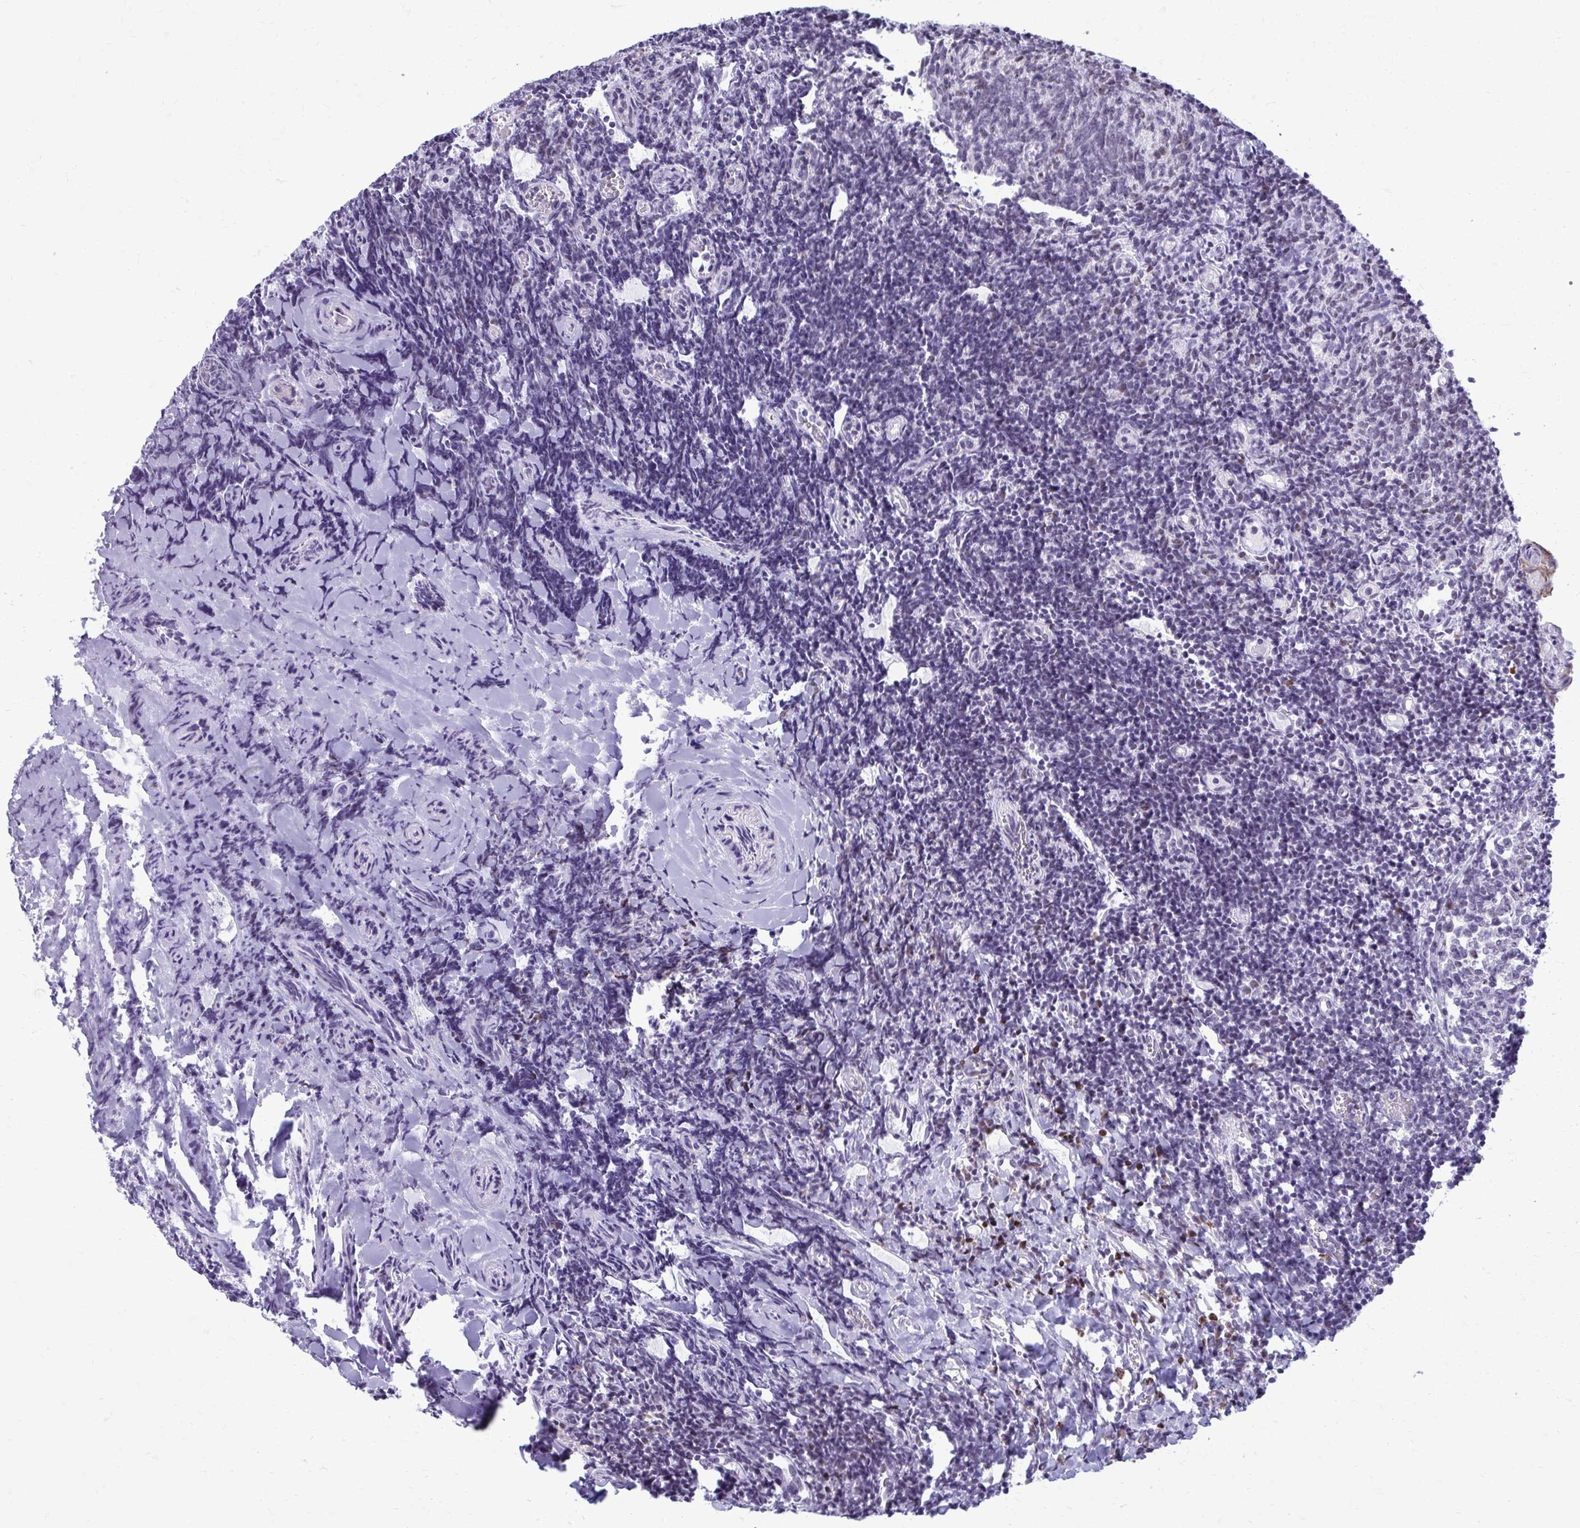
{"staining": {"intensity": "weak", "quantity": "<25%", "location": "nuclear"}, "tissue": "tonsil", "cell_type": "Germinal center cells", "image_type": "normal", "snomed": [{"axis": "morphology", "description": "Normal tissue, NOS"}, {"axis": "topography", "description": "Tonsil"}], "caption": "IHC of unremarkable human tonsil shows no positivity in germinal center cells. (Stains: DAB IHC with hematoxylin counter stain, Microscopy: brightfield microscopy at high magnification).", "gene": "PROSER1", "patient": {"sex": "female", "age": 10}}